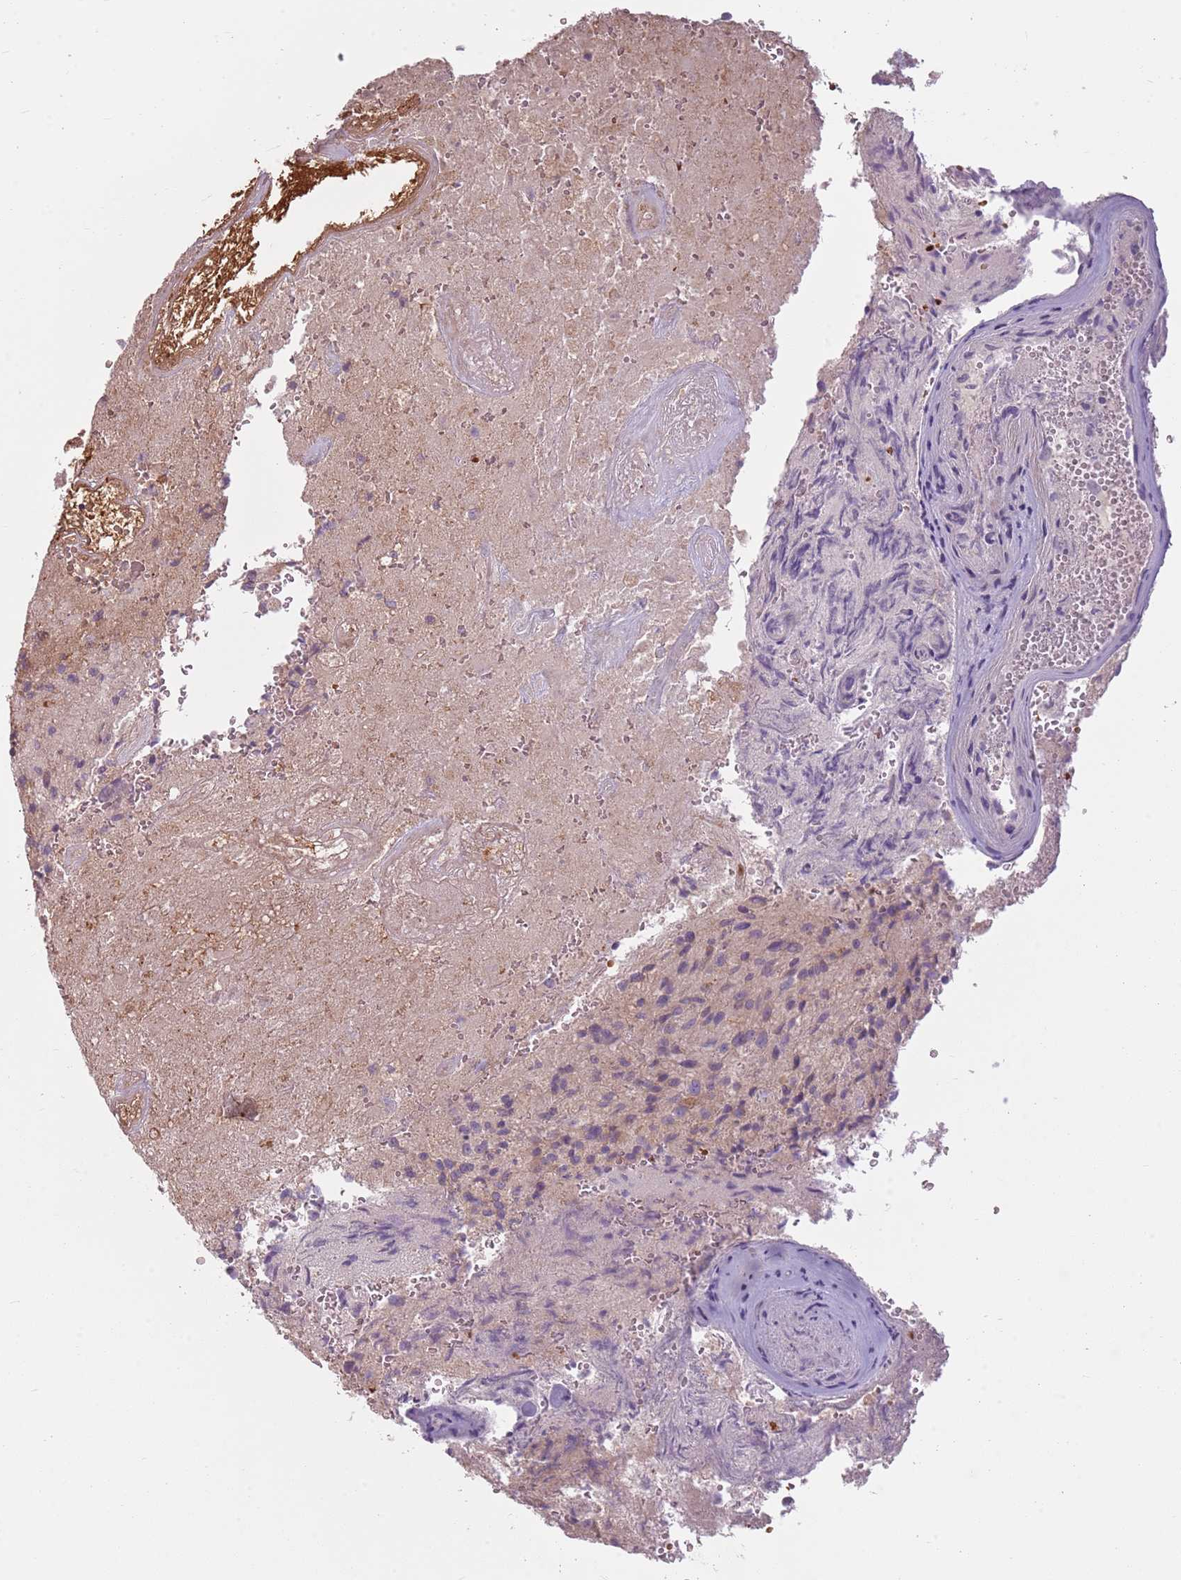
{"staining": {"intensity": "negative", "quantity": "none", "location": "none"}, "tissue": "glioma", "cell_type": "Tumor cells", "image_type": "cancer", "snomed": [{"axis": "morphology", "description": "Normal tissue, NOS"}, {"axis": "morphology", "description": "Glioma, malignant, High grade"}, {"axis": "topography", "description": "Cerebral cortex"}], "caption": "Immunohistochemistry (IHC) histopathology image of neoplastic tissue: human glioma stained with DAB (3,3'-diaminobenzidine) exhibits no significant protein positivity in tumor cells.", "gene": "HSPA14", "patient": {"sex": "male", "age": 56}}